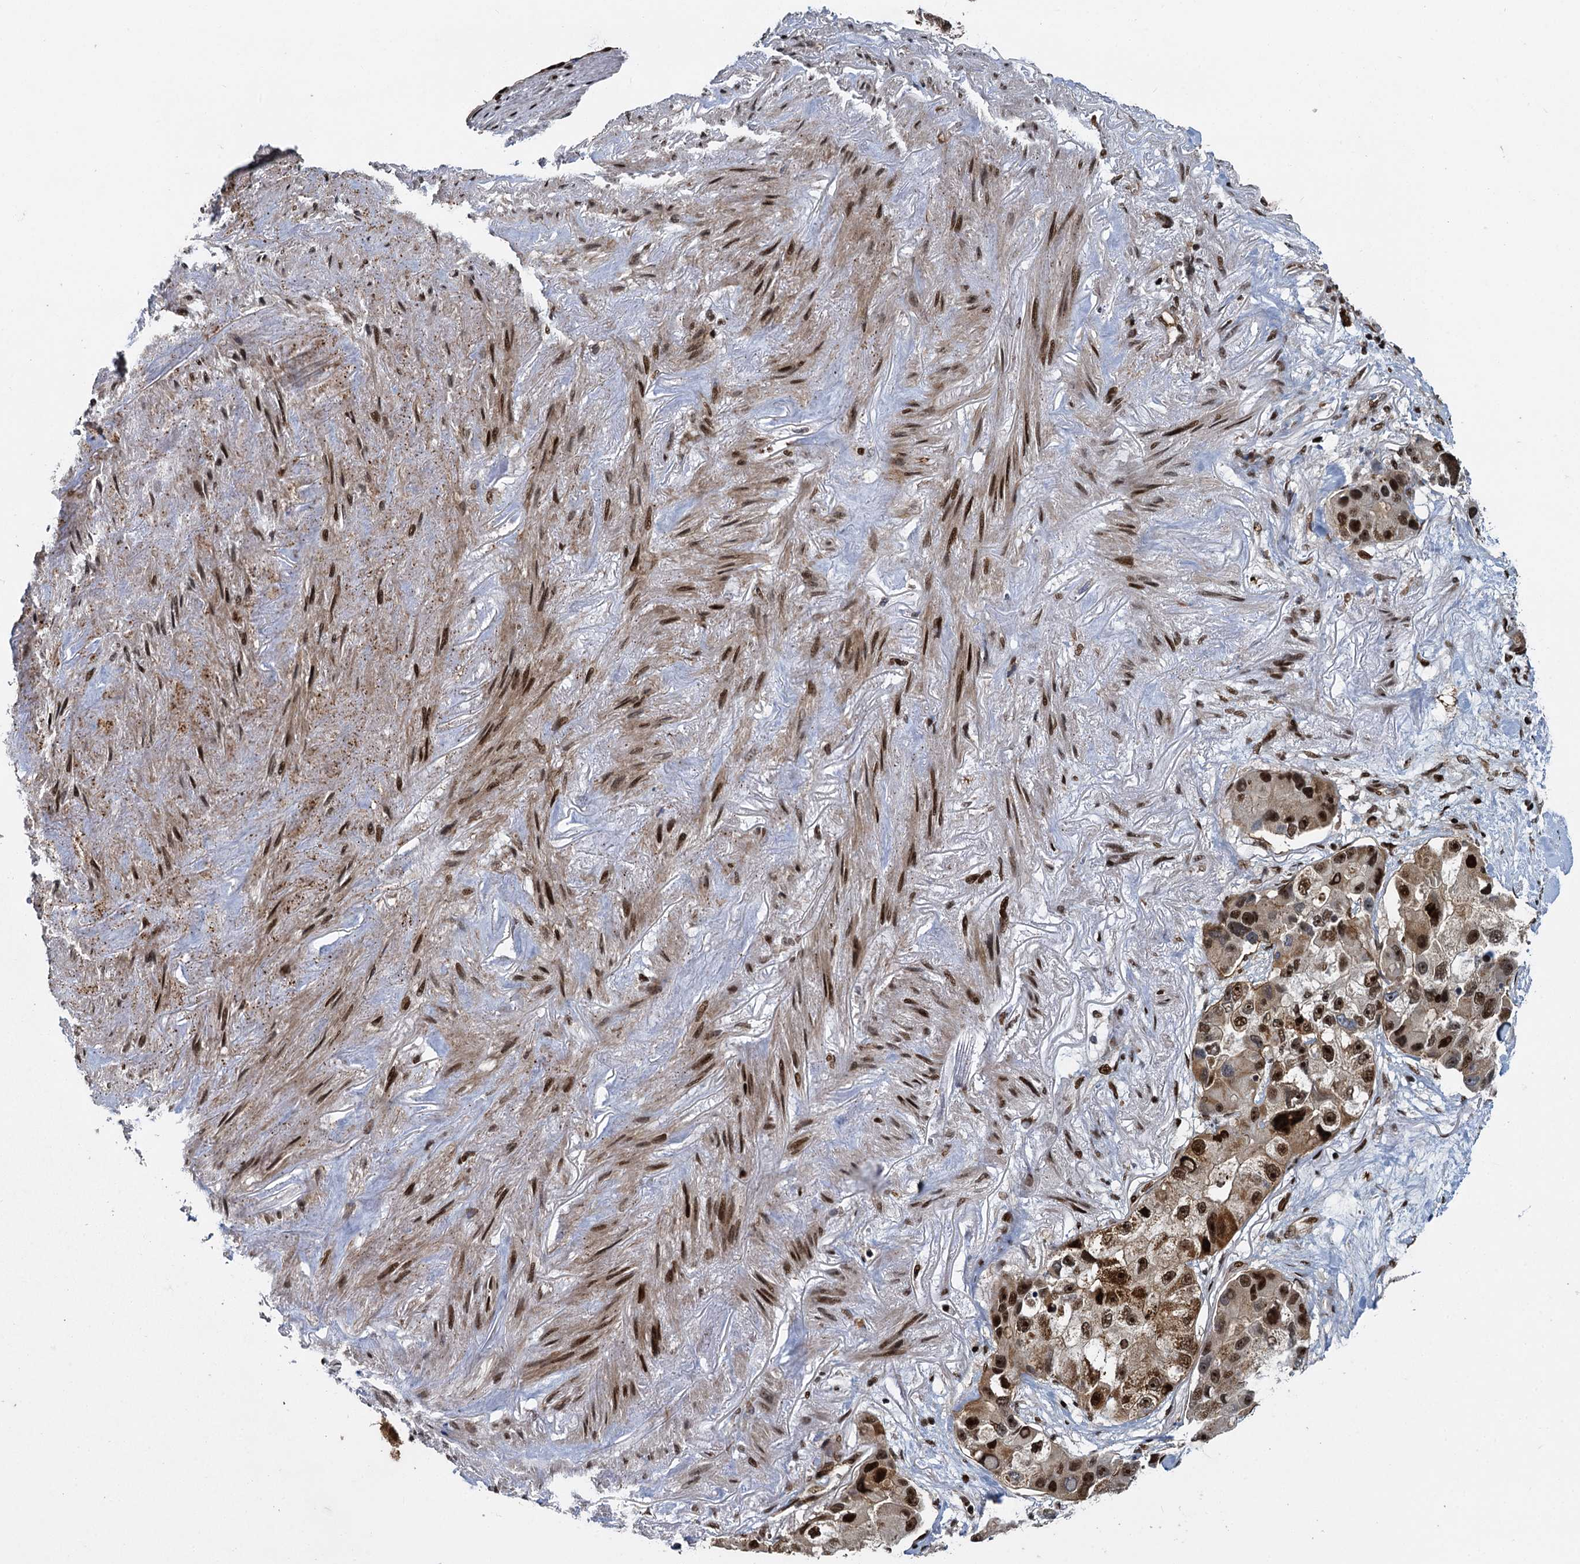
{"staining": {"intensity": "strong", "quantity": ">75%", "location": "nuclear"}, "tissue": "lung cancer", "cell_type": "Tumor cells", "image_type": "cancer", "snomed": [{"axis": "morphology", "description": "Adenocarcinoma, NOS"}, {"axis": "topography", "description": "Lung"}], "caption": "Lung cancer tissue displays strong nuclear staining in about >75% of tumor cells The staining was performed using DAB (3,3'-diaminobenzidine) to visualize the protein expression in brown, while the nuclei were stained in blue with hematoxylin (Magnification: 20x).", "gene": "ANKRD49", "patient": {"sex": "female", "age": 54}}